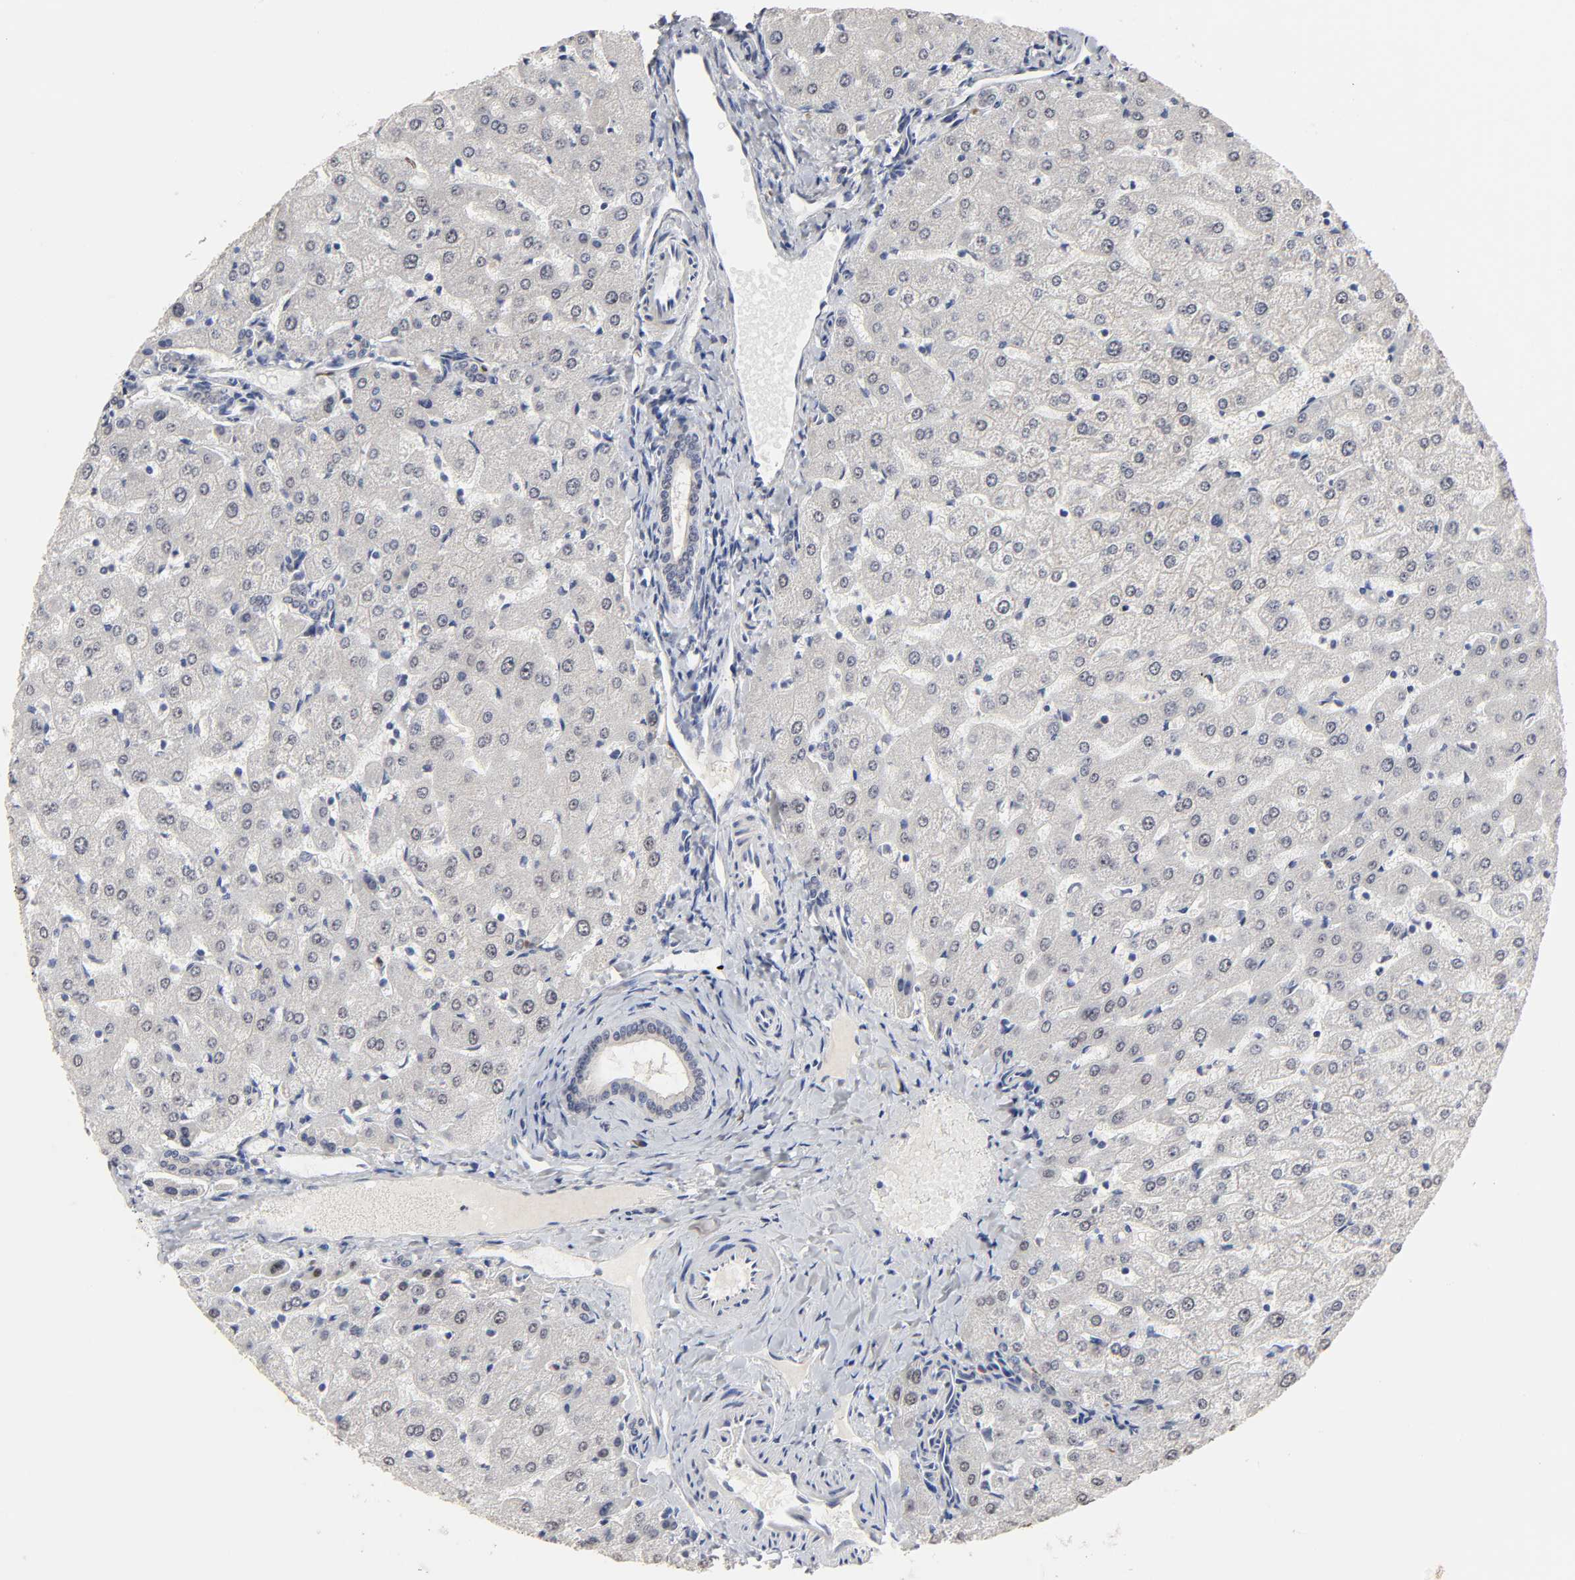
{"staining": {"intensity": "negative", "quantity": "none", "location": "none"}, "tissue": "liver", "cell_type": "Cholangiocytes", "image_type": "normal", "snomed": [{"axis": "morphology", "description": "Normal tissue, NOS"}, {"axis": "morphology", "description": "Fibrosis, NOS"}, {"axis": "topography", "description": "Liver"}], "caption": "High power microscopy micrograph of an IHC micrograph of normal liver, revealing no significant expression in cholangiocytes.", "gene": "HNF4A", "patient": {"sex": "female", "age": 29}}